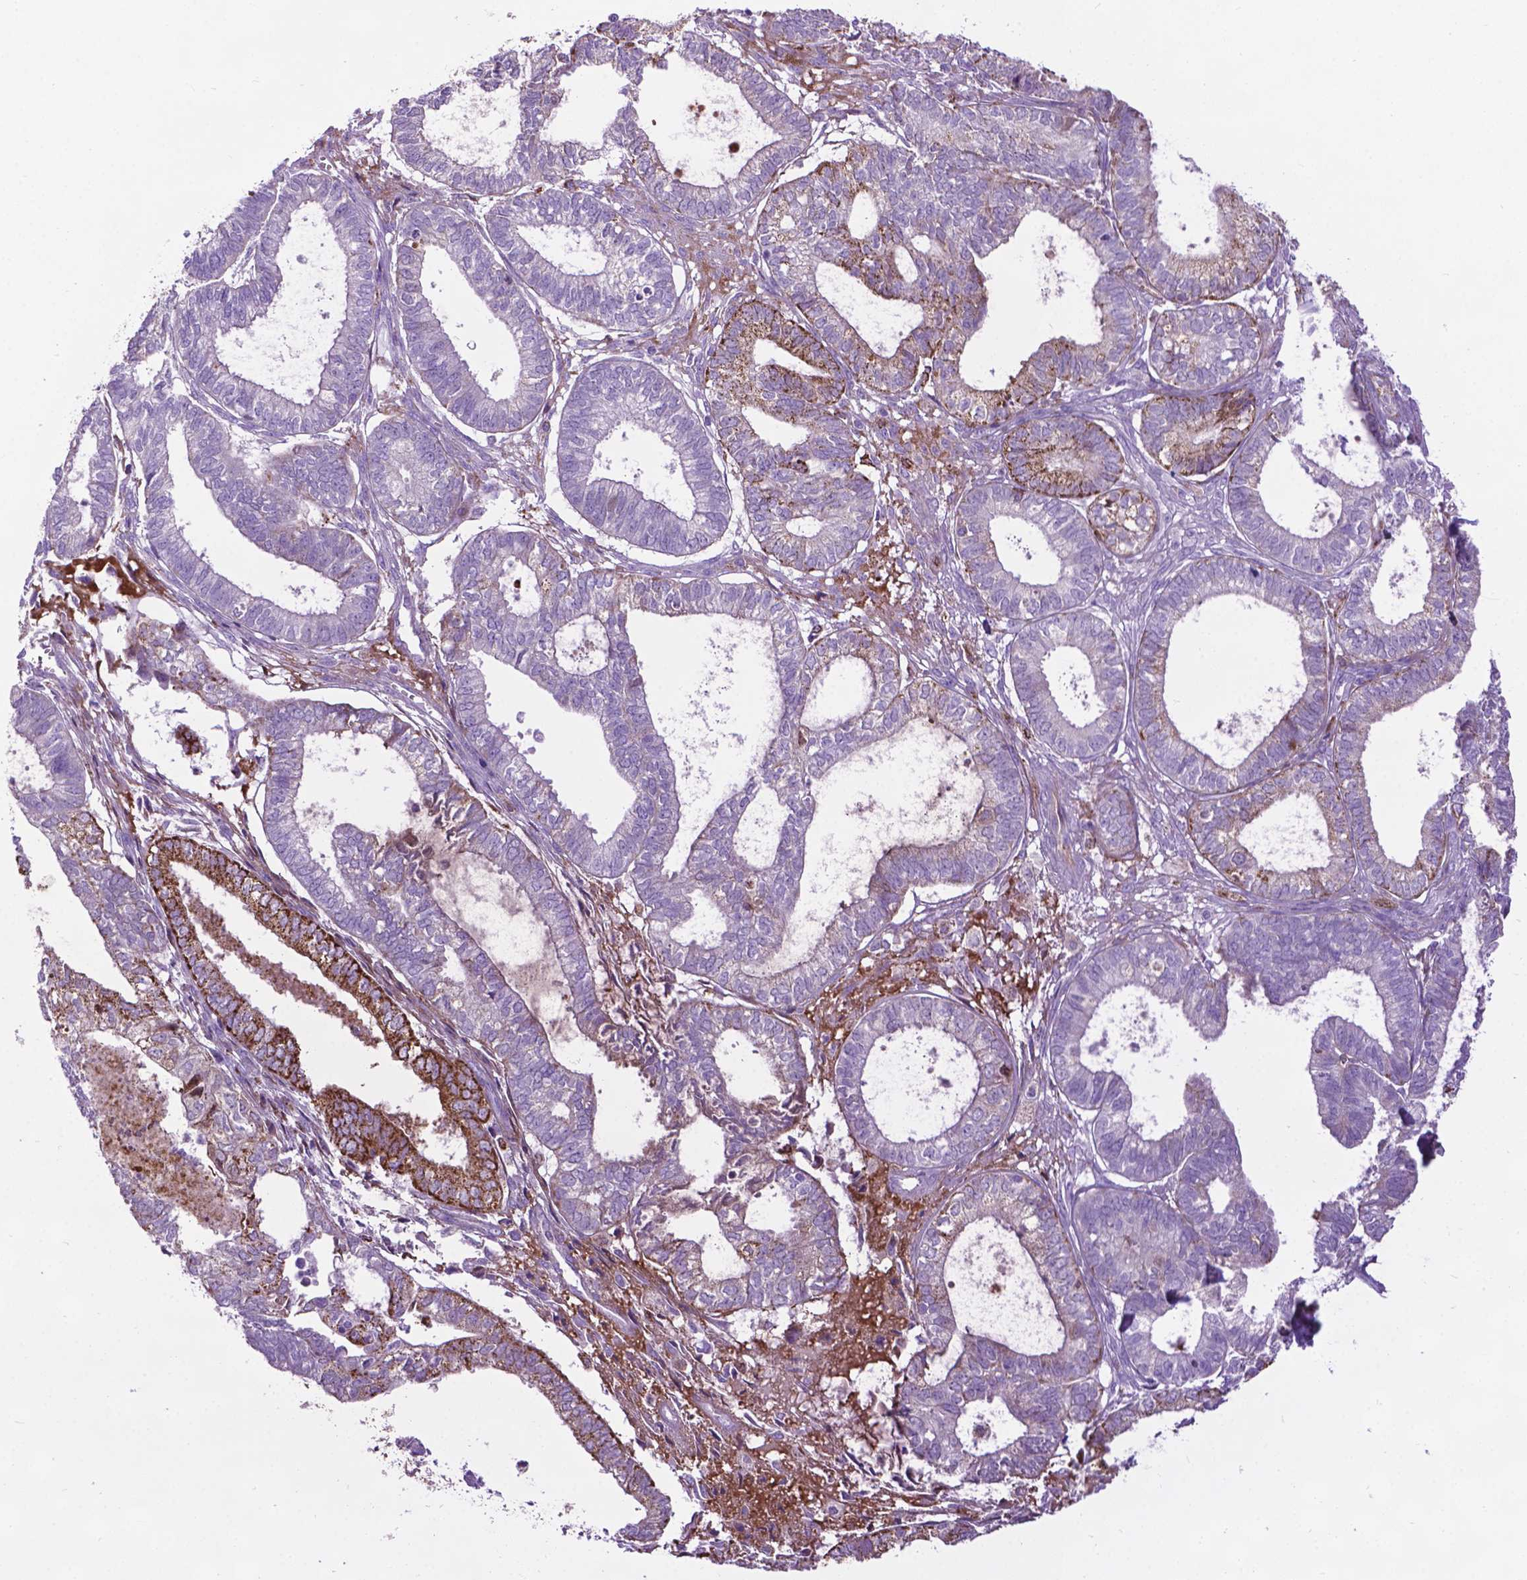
{"staining": {"intensity": "moderate", "quantity": "<25%", "location": "cytoplasmic/membranous"}, "tissue": "ovarian cancer", "cell_type": "Tumor cells", "image_type": "cancer", "snomed": [{"axis": "morphology", "description": "Carcinoma, endometroid"}, {"axis": "topography", "description": "Ovary"}], "caption": "High-power microscopy captured an immunohistochemistry (IHC) micrograph of ovarian cancer (endometroid carcinoma), revealing moderate cytoplasmic/membranous positivity in approximately <25% of tumor cells.", "gene": "TMEM132E", "patient": {"sex": "female", "age": 64}}